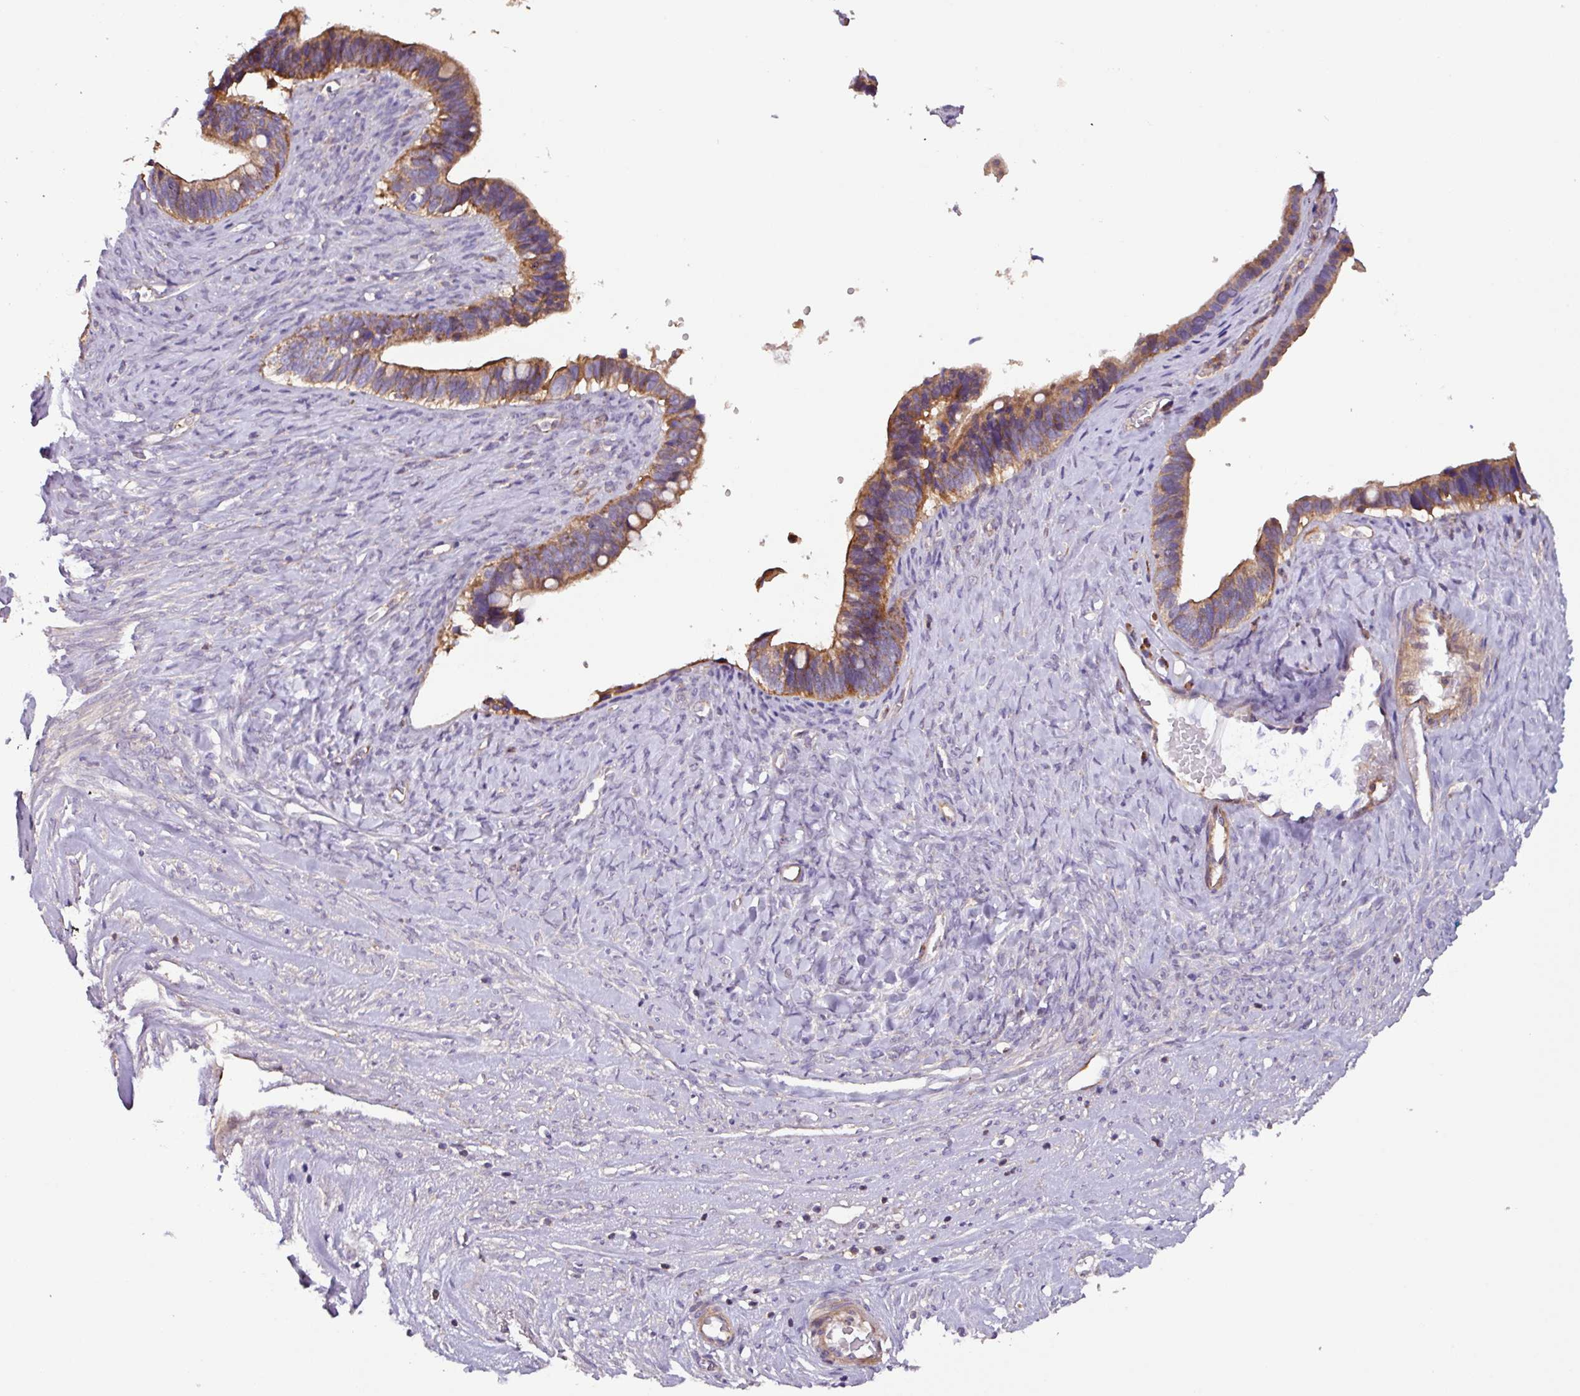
{"staining": {"intensity": "moderate", "quantity": ">75%", "location": "cytoplasmic/membranous"}, "tissue": "ovarian cancer", "cell_type": "Tumor cells", "image_type": "cancer", "snomed": [{"axis": "morphology", "description": "Cystadenocarcinoma, serous, NOS"}, {"axis": "topography", "description": "Ovary"}], "caption": "A brown stain highlights moderate cytoplasmic/membranous positivity of a protein in human ovarian serous cystadenocarcinoma tumor cells.", "gene": "PLEKHD1", "patient": {"sex": "female", "age": 56}}